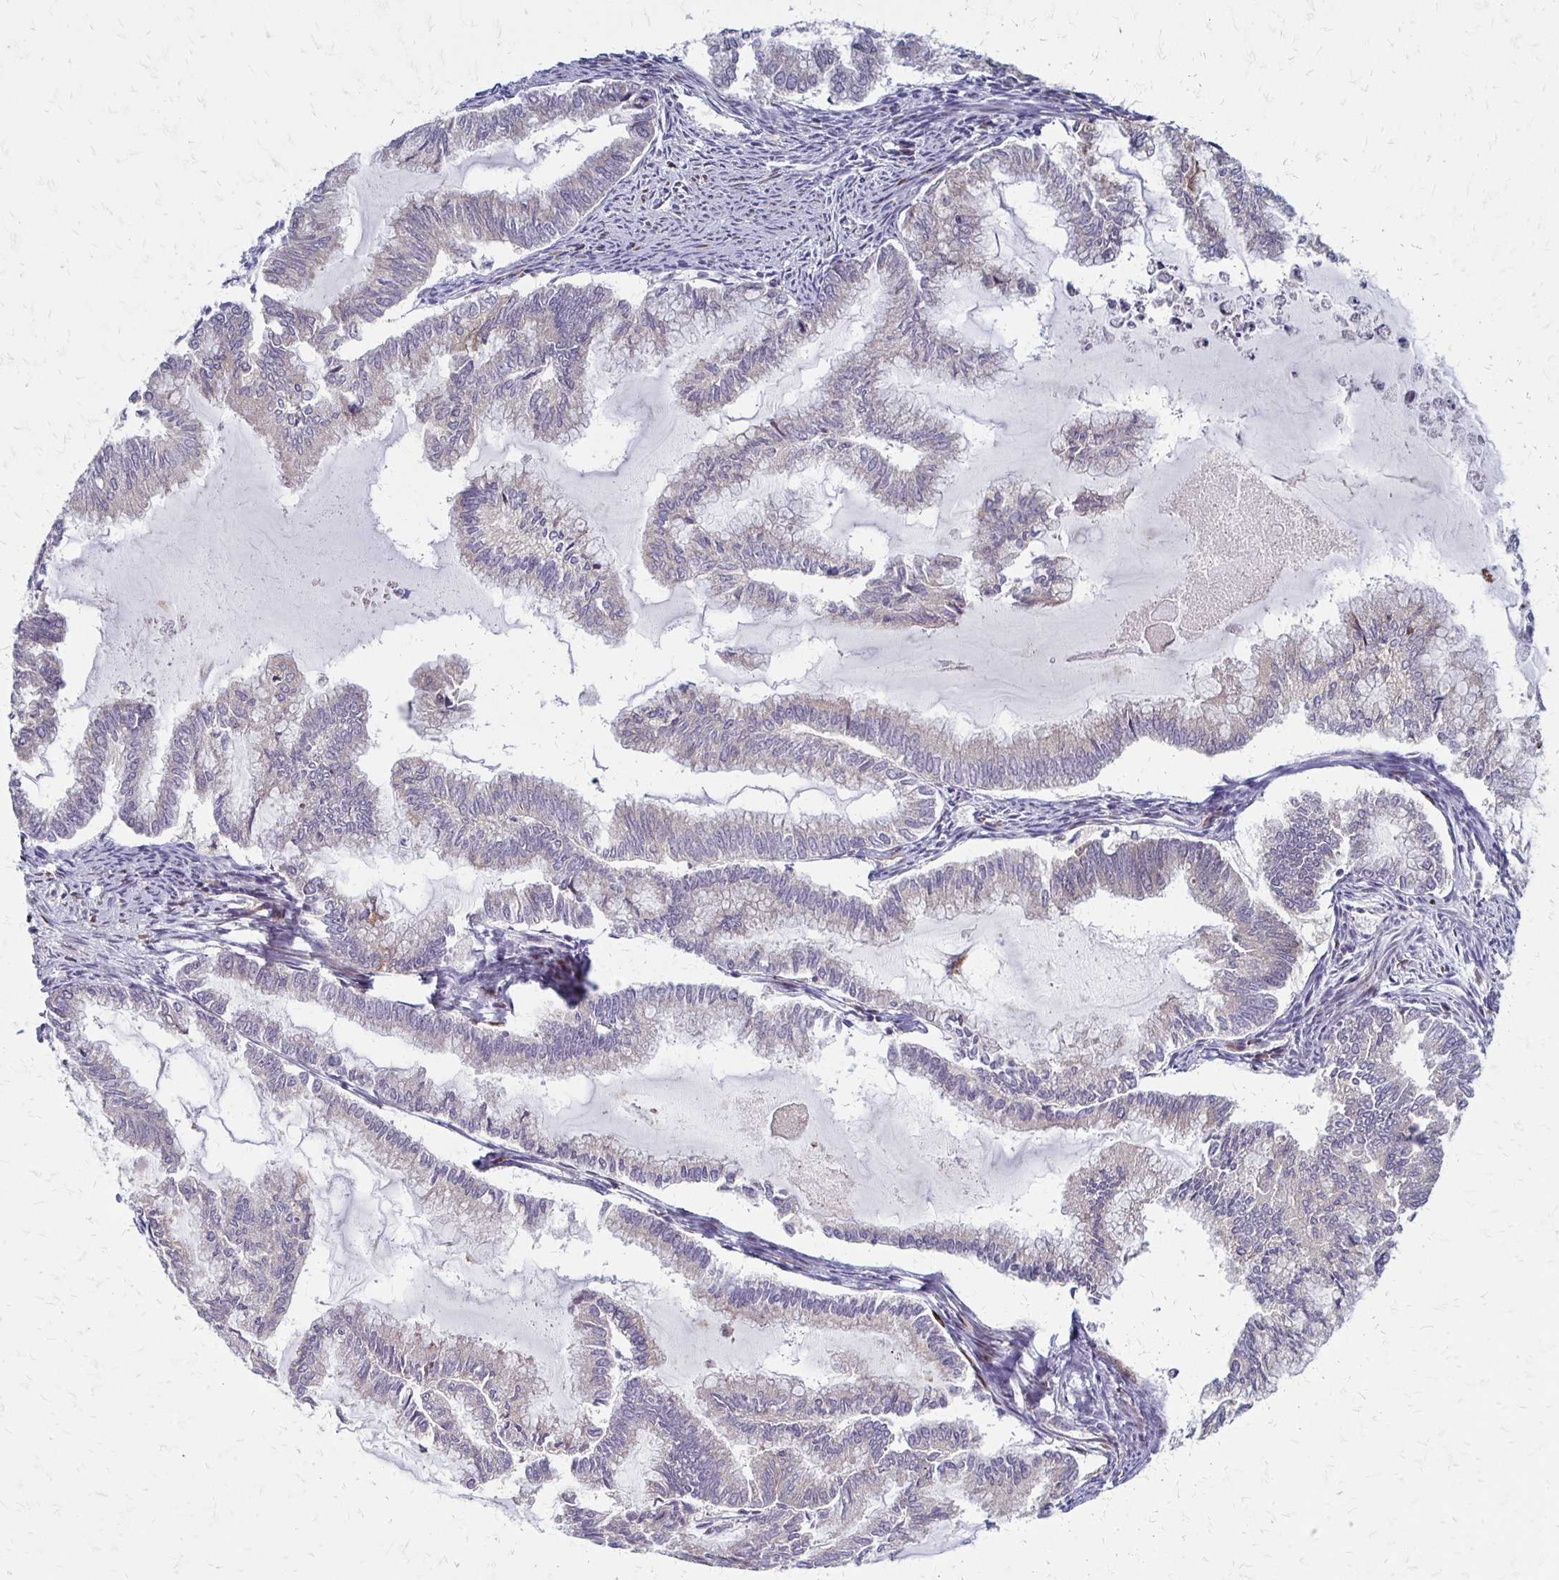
{"staining": {"intensity": "negative", "quantity": "none", "location": "none"}, "tissue": "endometrial cancer", "cell_type": "Tumor cells", "image_type": "cancer", "snomed": [{"axis": "morphology", "description": "Adenocarcinoma, NOS"}, {"axis": "topography", "description": "Endometrium"}], "caption": "Image shows no protein staining in tumor cells of endometrial adenocarcinoma tissue. Brightfield microscopy of immunohistochemistry (IHC) stained with DAB (3,3'-diaminobenzidine) (brown) and hematoxylin (blue), captured at high magnification.", "gene": "TRIR", "patient": {"sex": "female", "age": 79}}